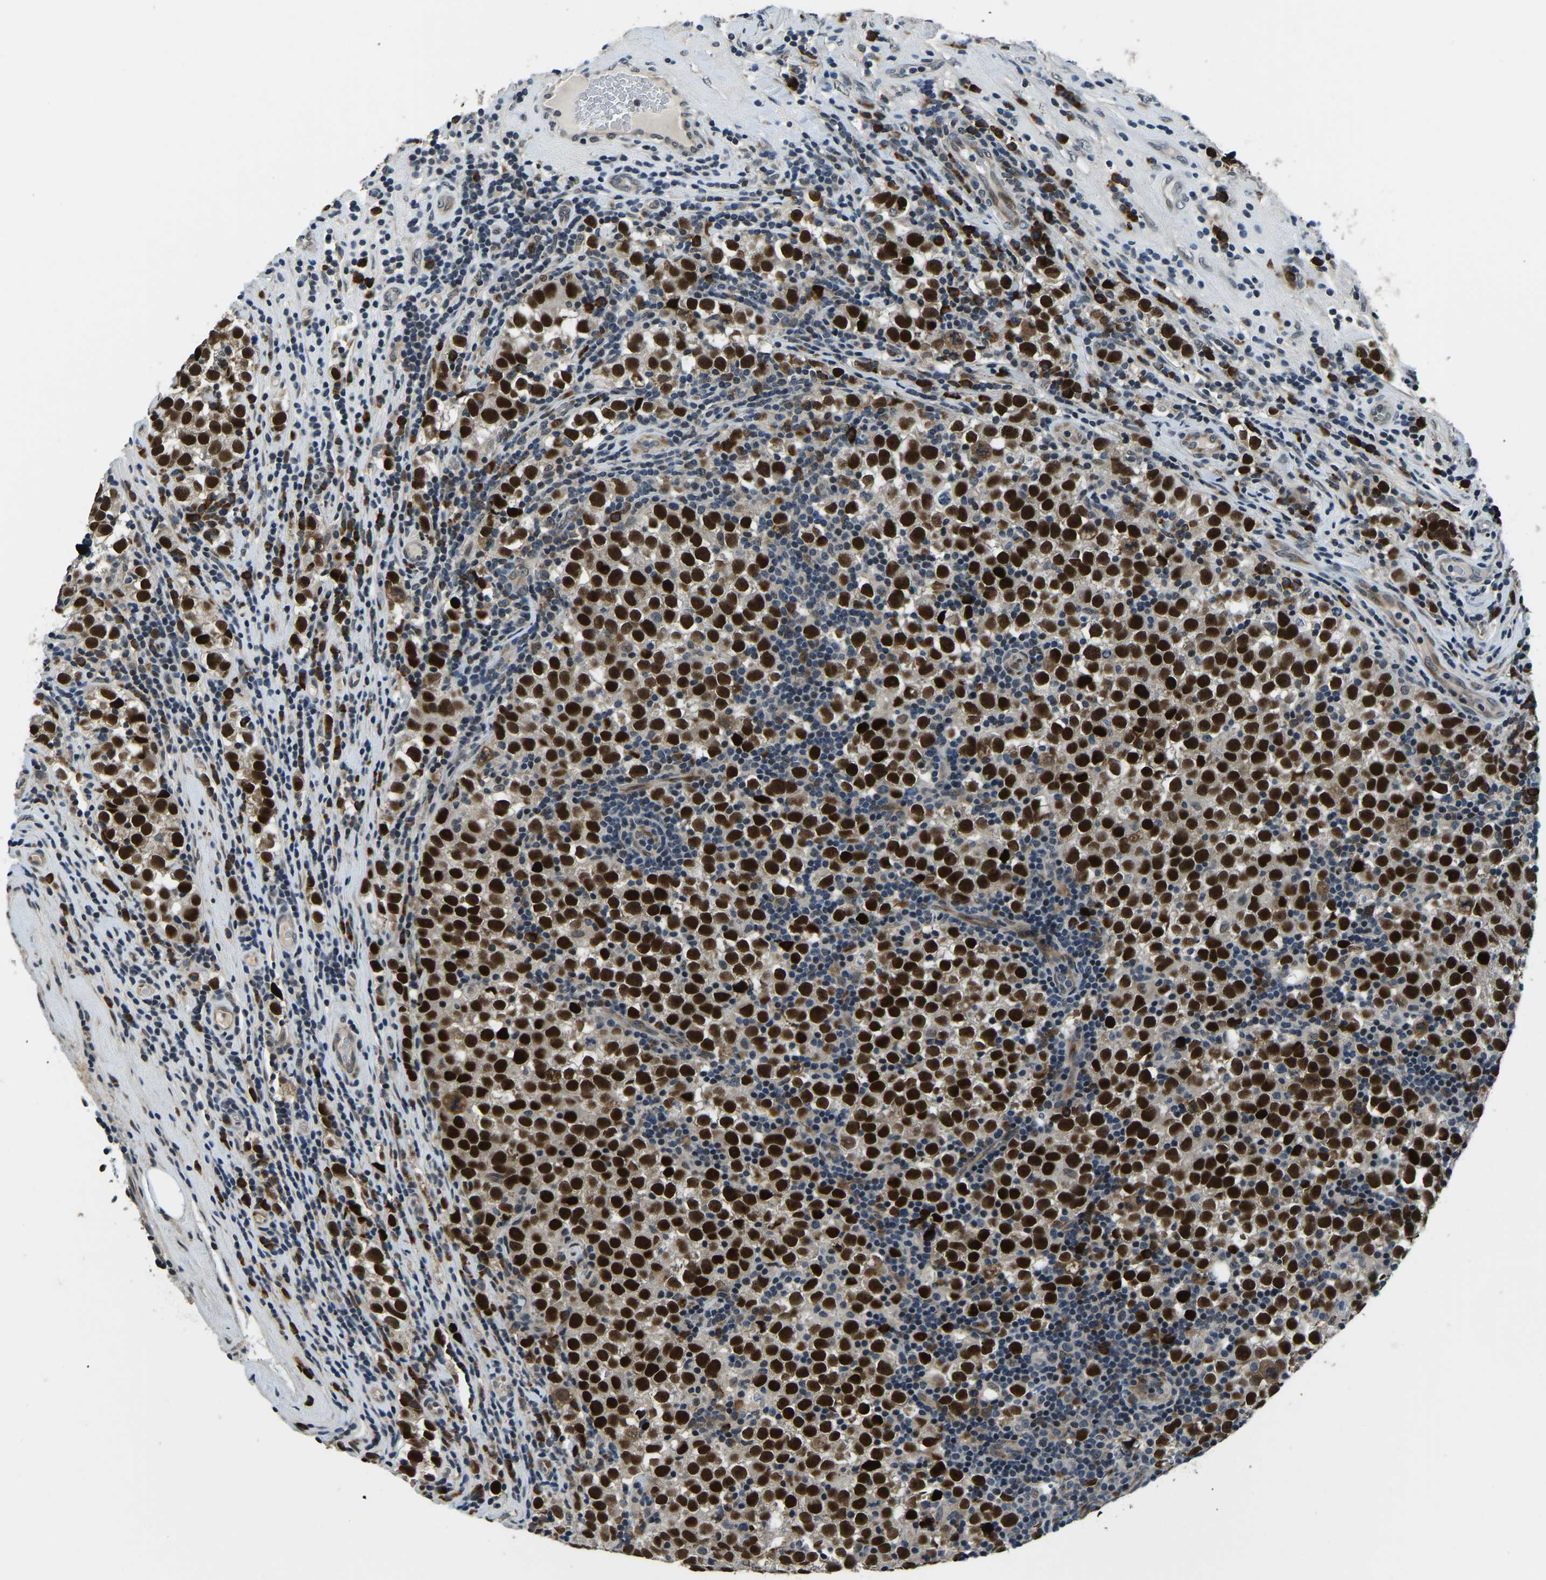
{"staining": {"intensity": "strong", "quantity": ">75%", "location": "nuclear"}, "tissue": "testis cancer", "cell_type": "Tumor cells", "image_type": "cancer", "snomed": [{"axis": "morphology", "description": "Normal tissue, NOS"}, {"axis": "morphology", "description": "Seminoma, NOS"}, {"axis": "topography", "description": "Testis"}], "caption": "Immunohistochemistry of human testis seminoma displays high levels of strong nuclear positivity in about >75% of tumor cells.", "gene": "ING2", "patient": {"sex": "male", "age": 43}}